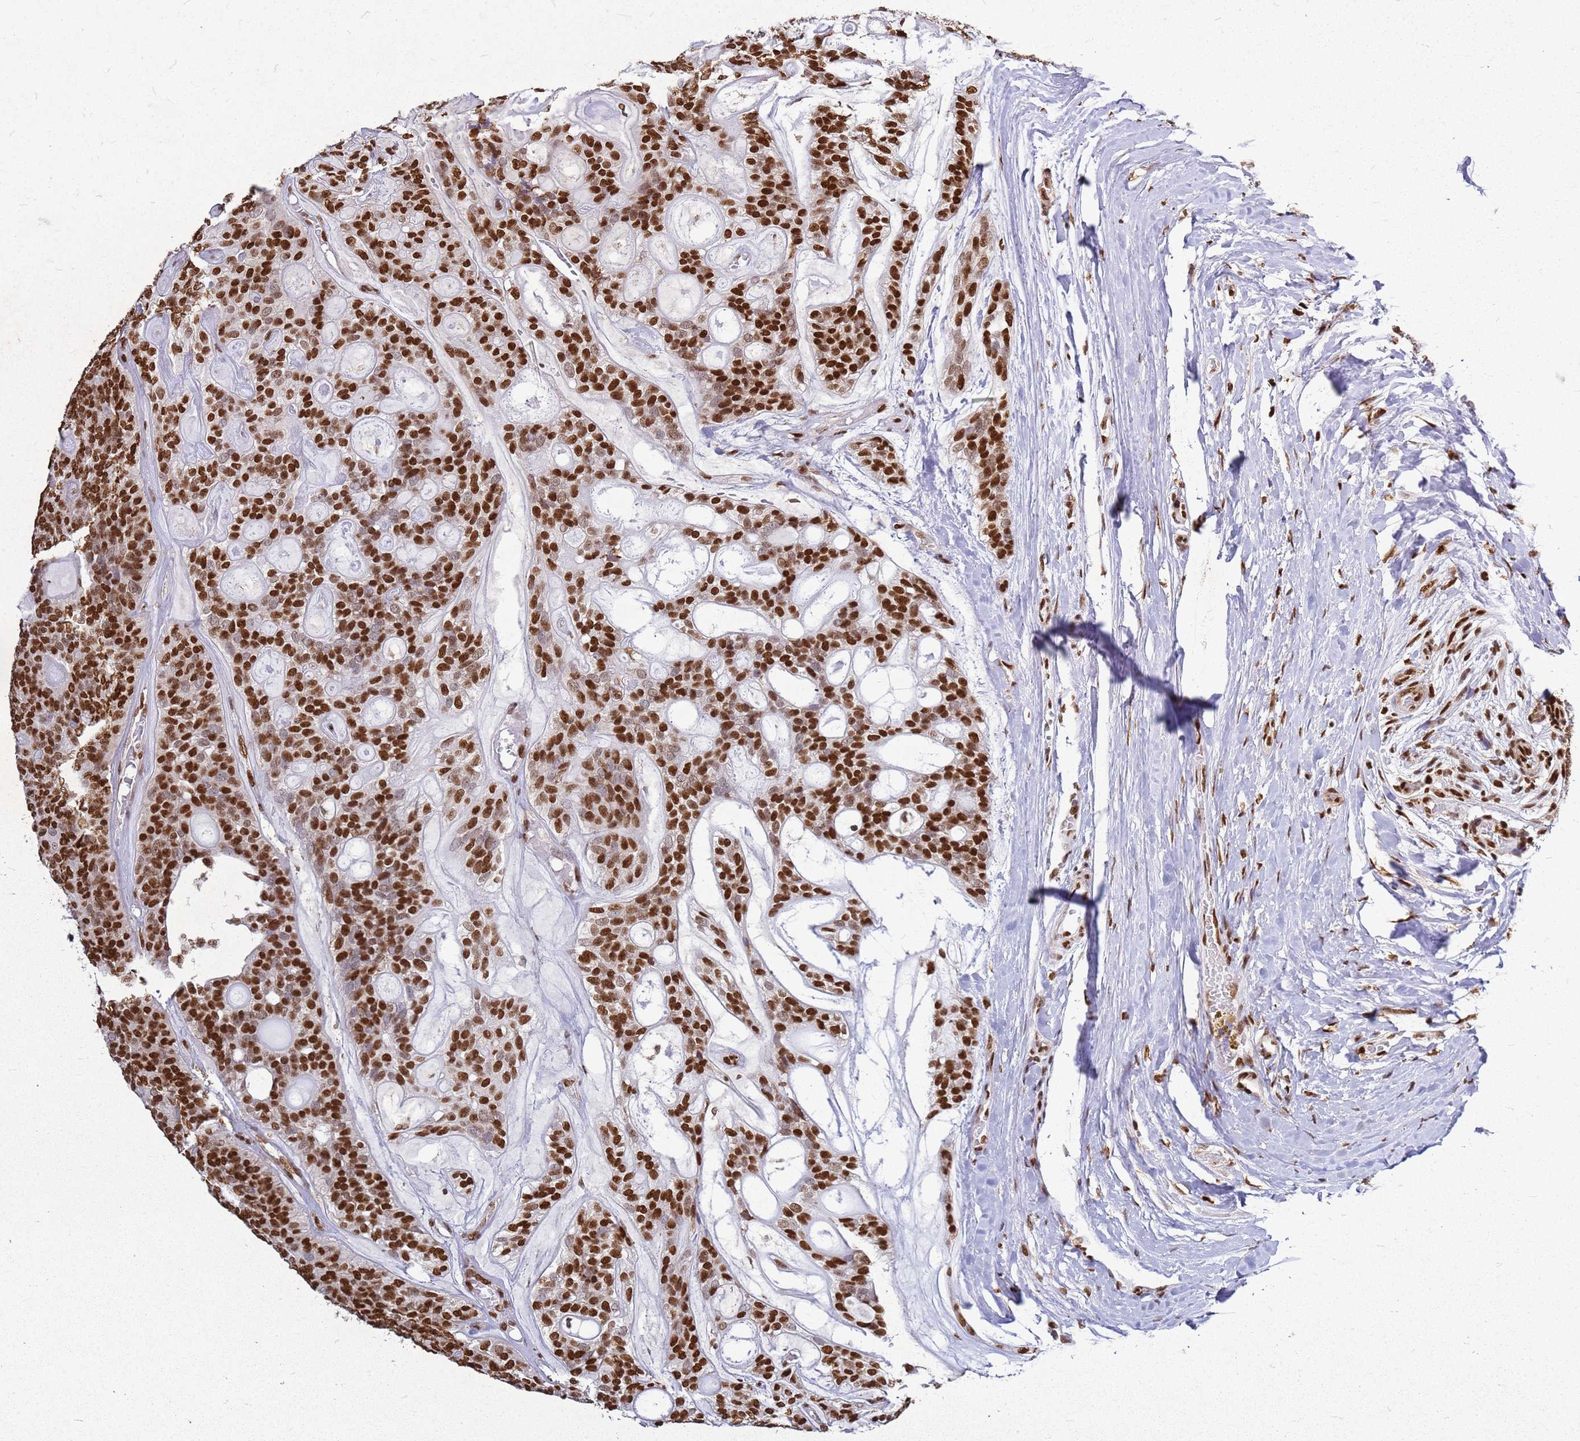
{"staining": {"intensity": "strong", "quantity": ">75%", "location": "nuclear"}, "tissue": "head and neck cancer", "cell_type": "Tumor cells", "image_type": "cancer", "snomed": [{"axis": "morphology", "description": "Adenocarcinoma, NOS"}, {"axis": "topography", "description": "Head-Neck"}], "caption": "Immunohistochemistry (IHC) micrograph of head and neck adenocarcinoma stained for a protein (brown), which displays high levels of strong nuclear positivity in approximately >75% of tumor cells.", "gene": "APEX1", "patient": {"sex": "male", "age": 66}}